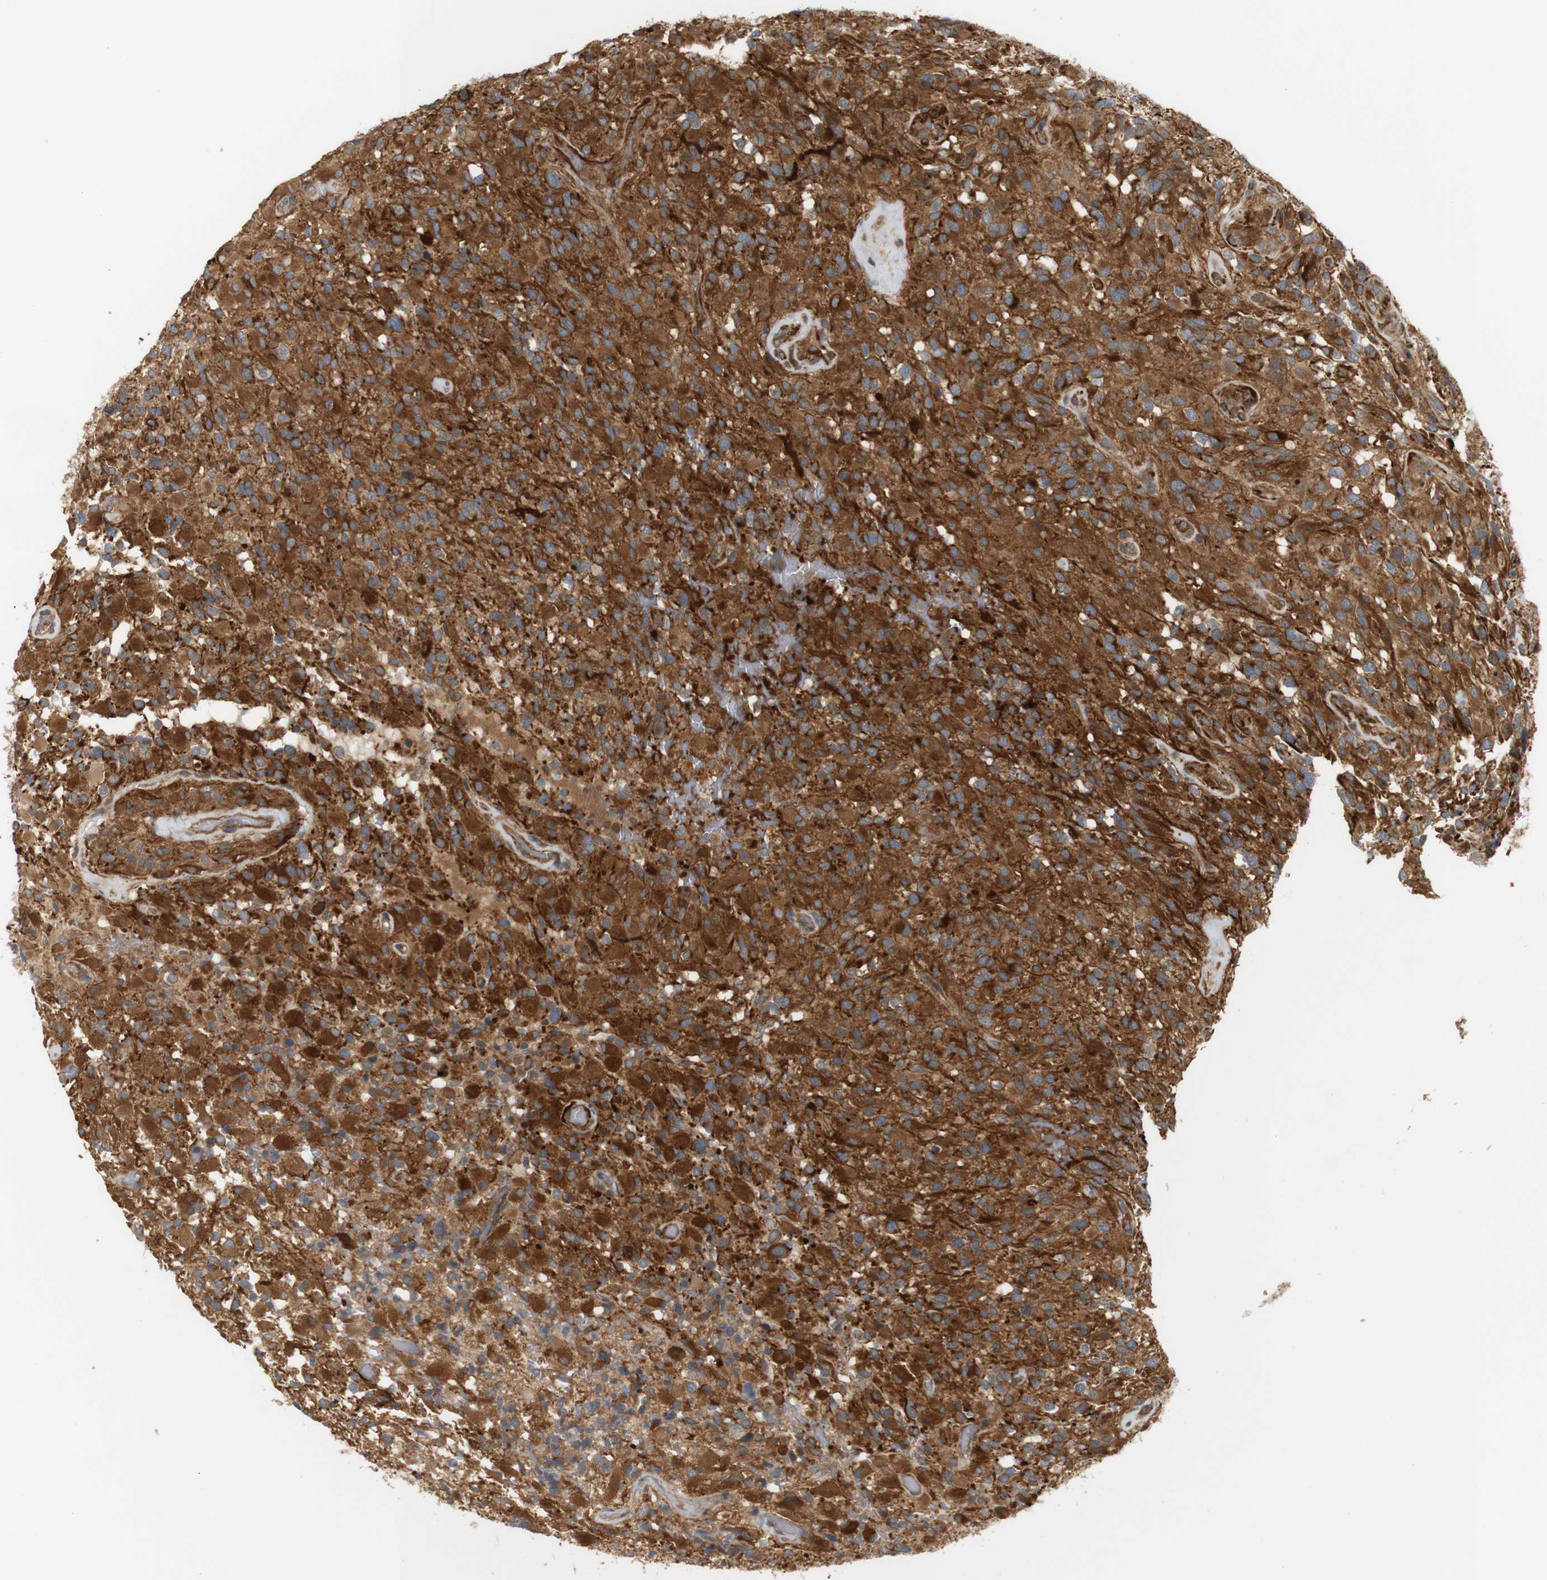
{"staining": {"intensity": "strong", "quantity": ">75%", "location": "cytoplasmic/membranous"}, "tissue": "glioma", "cell_type": "Tumor cells", "image_type": "cancer", "snomed": [{"axis": "morphology", "description": "Glioma, malignant, High grade"}, {"axis": "topography", "description": "Brain"}], "caption": "Protein expression analysis of human glioma reveals strong cytoplasmic/membranous expression in approximately >75% of tumor cells.", "gene": "RPTOR", "patient": {"sex": "male", "age": 71}}